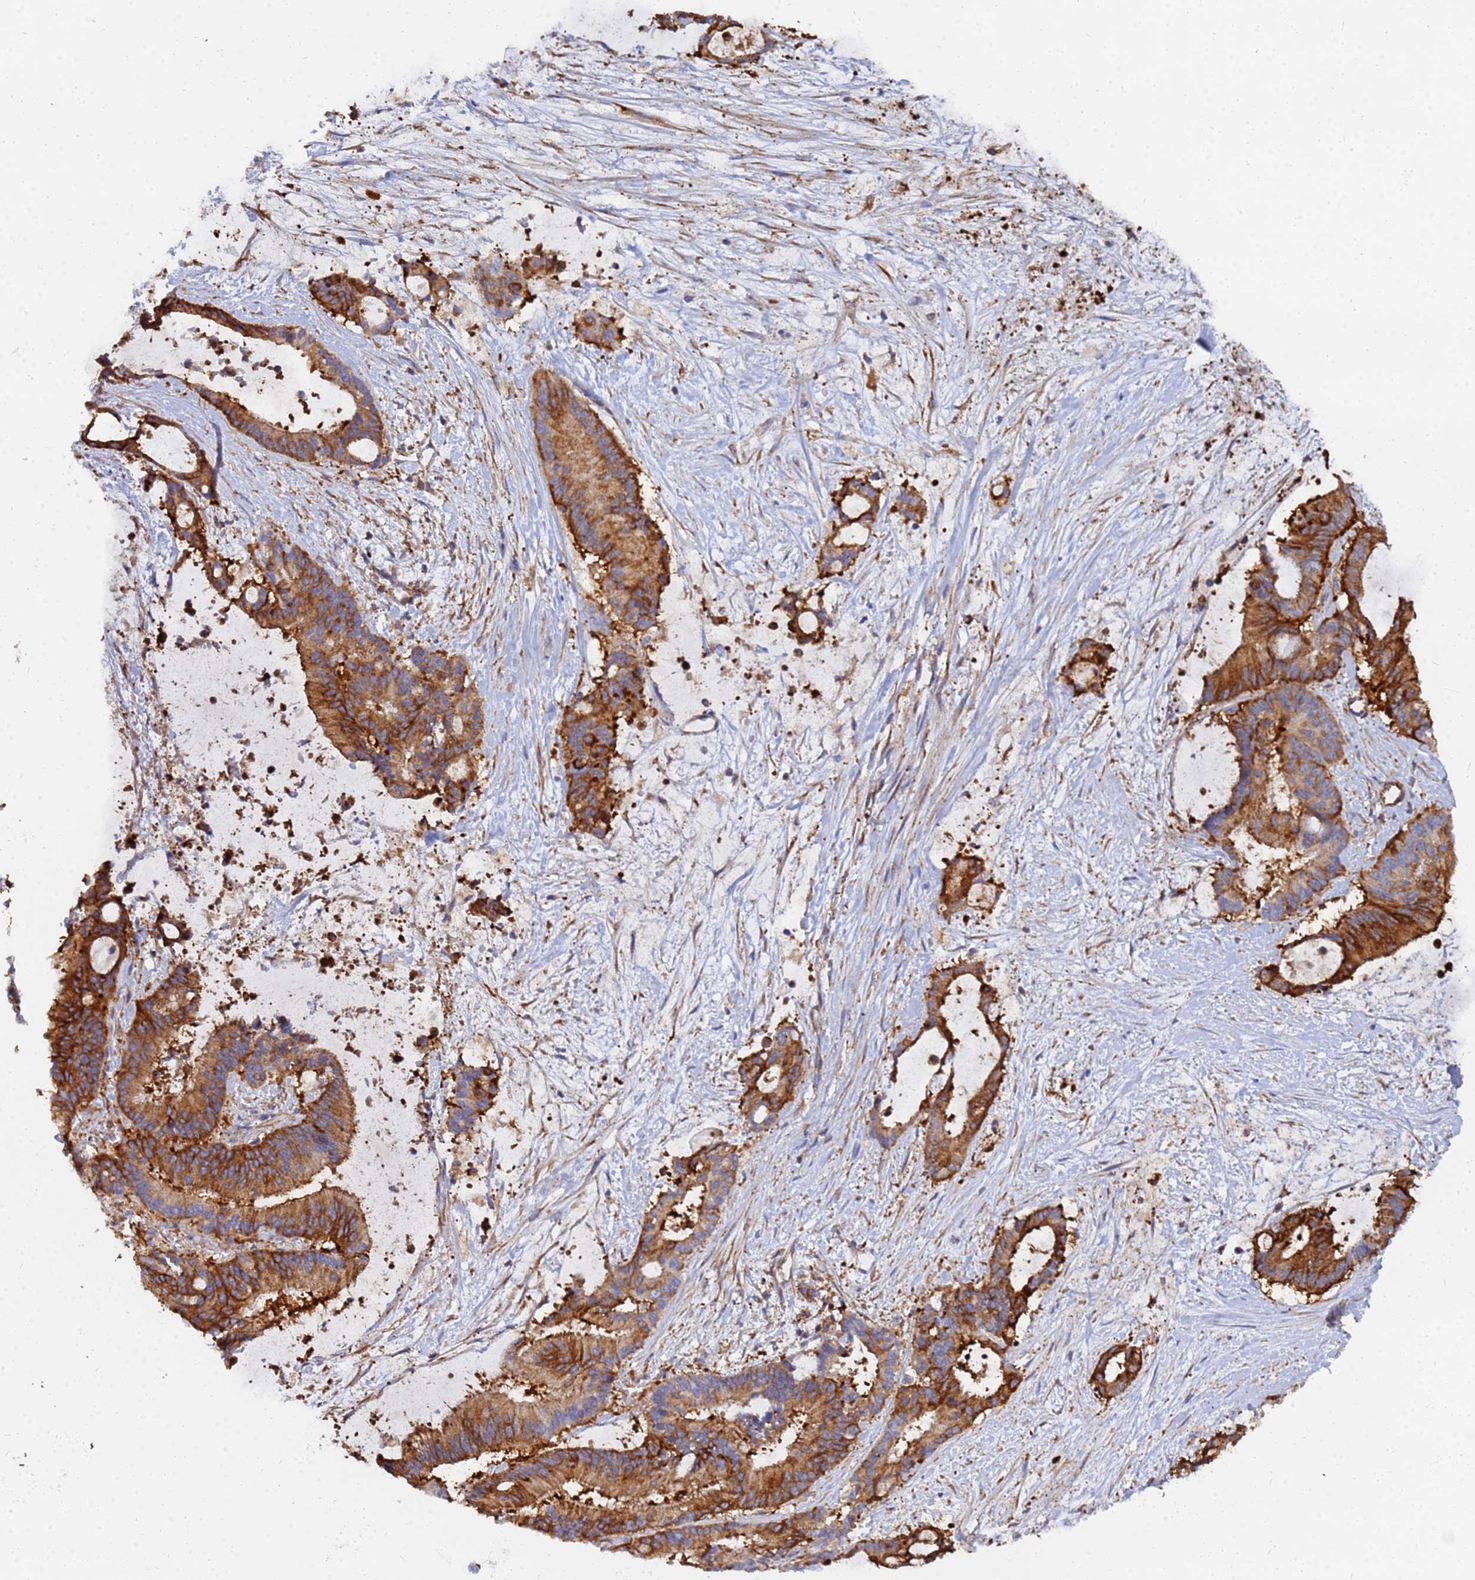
{"staining": {"intensity": "strong", "quantity": ">75%", "location": "cytoplasmic/membranous"}, "tissue": "liver cancer", "cell_type": "Tumor cells", "image_type": "cancer", "snomed": [{"axis": "morphology", "description": "Normal tissue, NOS"}, {"axis": "morphology", "description": "Cholangiocarcinoma"}, {"axis": "topography", "description": "Liver"}, {"axis": "topography", "description": "Peripheral nerve tissue"}], "caption": "Cholangiocarcinoma (liver) was stained to show a protein in brown. There is high levels of strong cytoplasmic/membranous staining in about >75% of tumor cells.", "gene": "GPR42", "patient": {"sex": "female", "age": 73}}